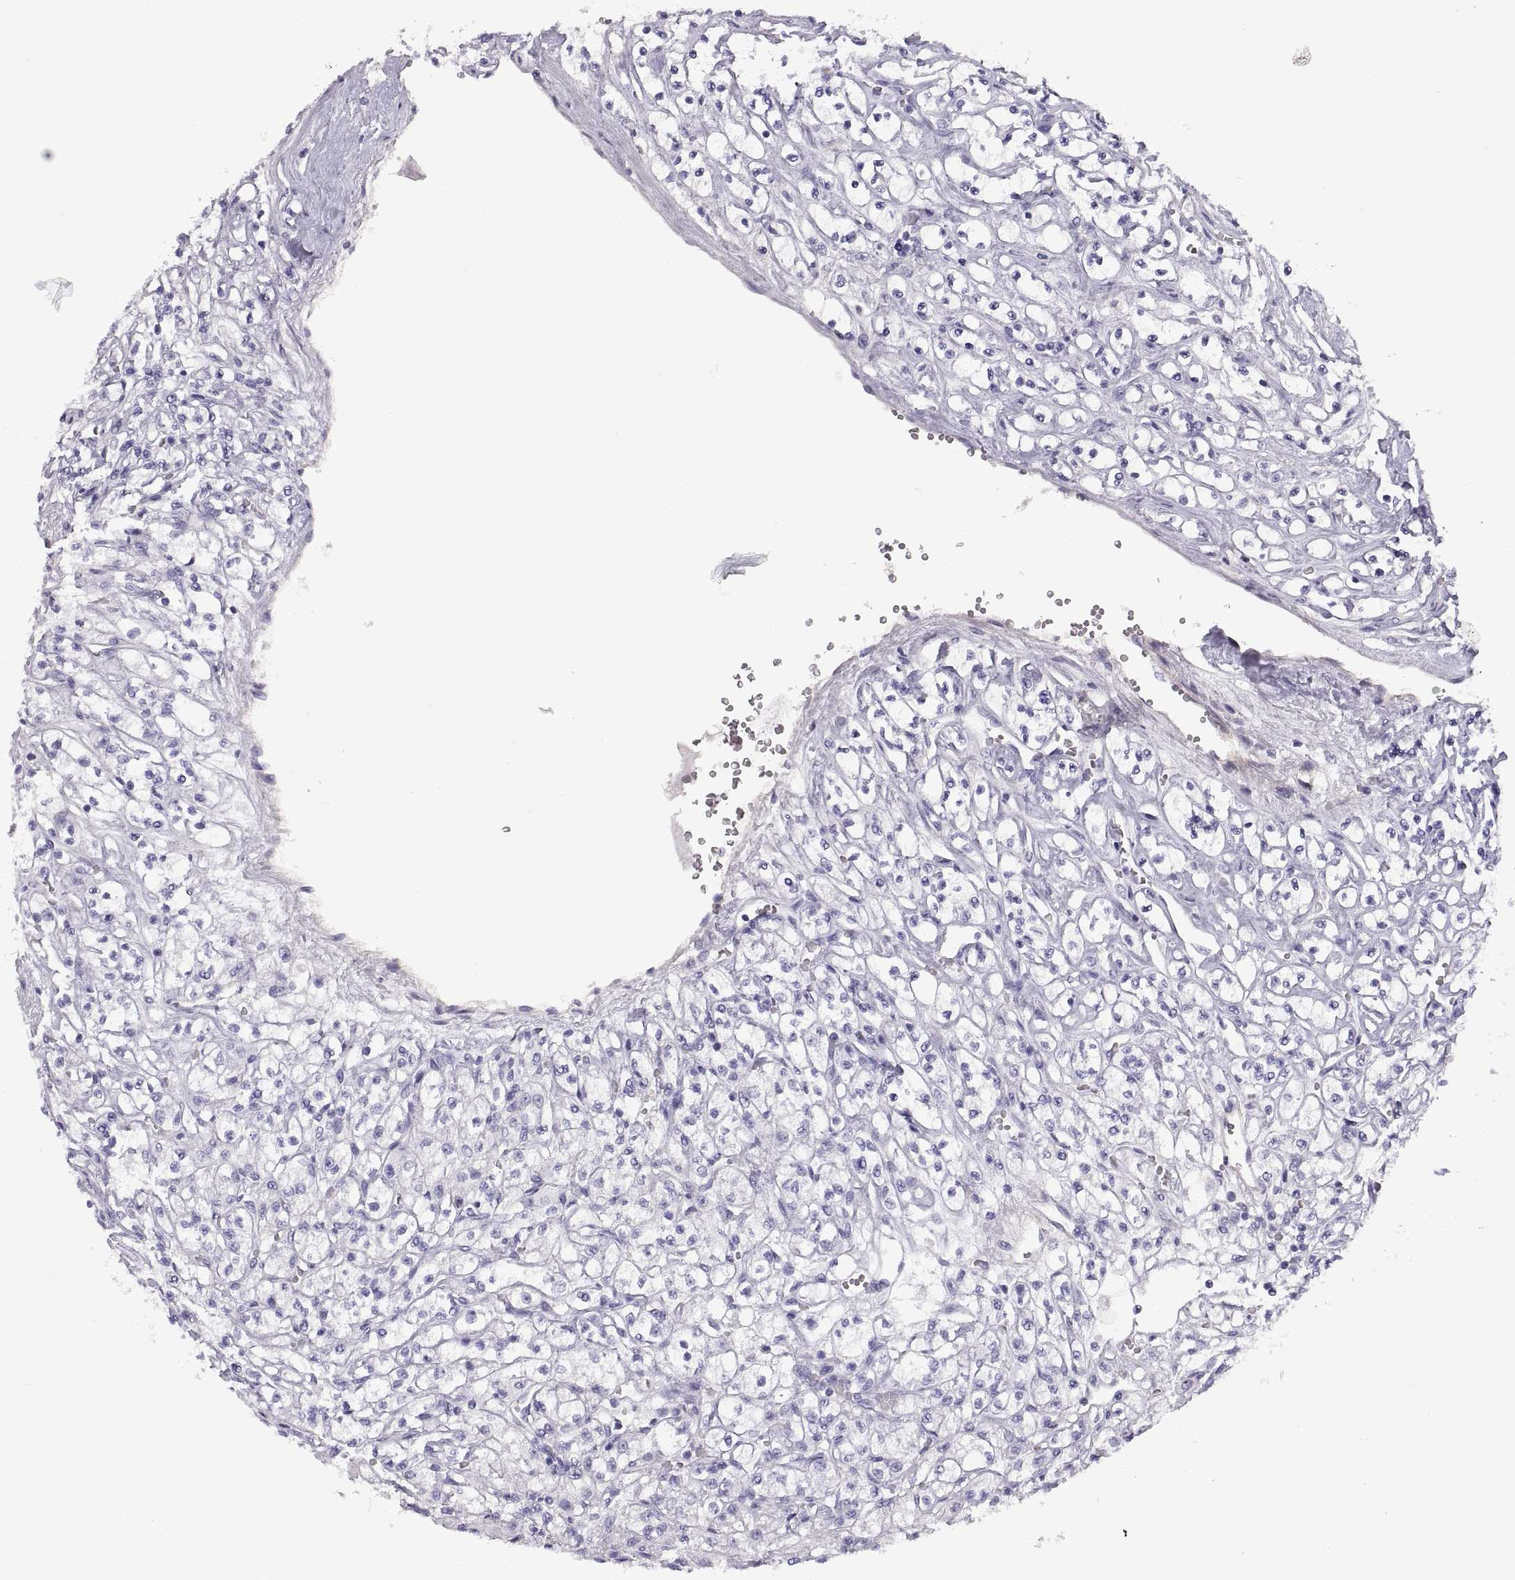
{"staining": {"intensity": "negative", "quantity": "none", "location": "none"}, "tissue": "renal cancer", "cell_type": "Tumor cells", "image_type": "cancer", "snomed": [{"axis": "morphology", "description": "Adenocarcinoma, NOS"}, {"axis": "topography", "description": "Kidney"}], "caption": "Micrograph shows no protein expression in tumor cells of renal adenocarcinoma tissue.", "gene": "CRYBB3", "patient": {"sex": "female", "age": 70}}